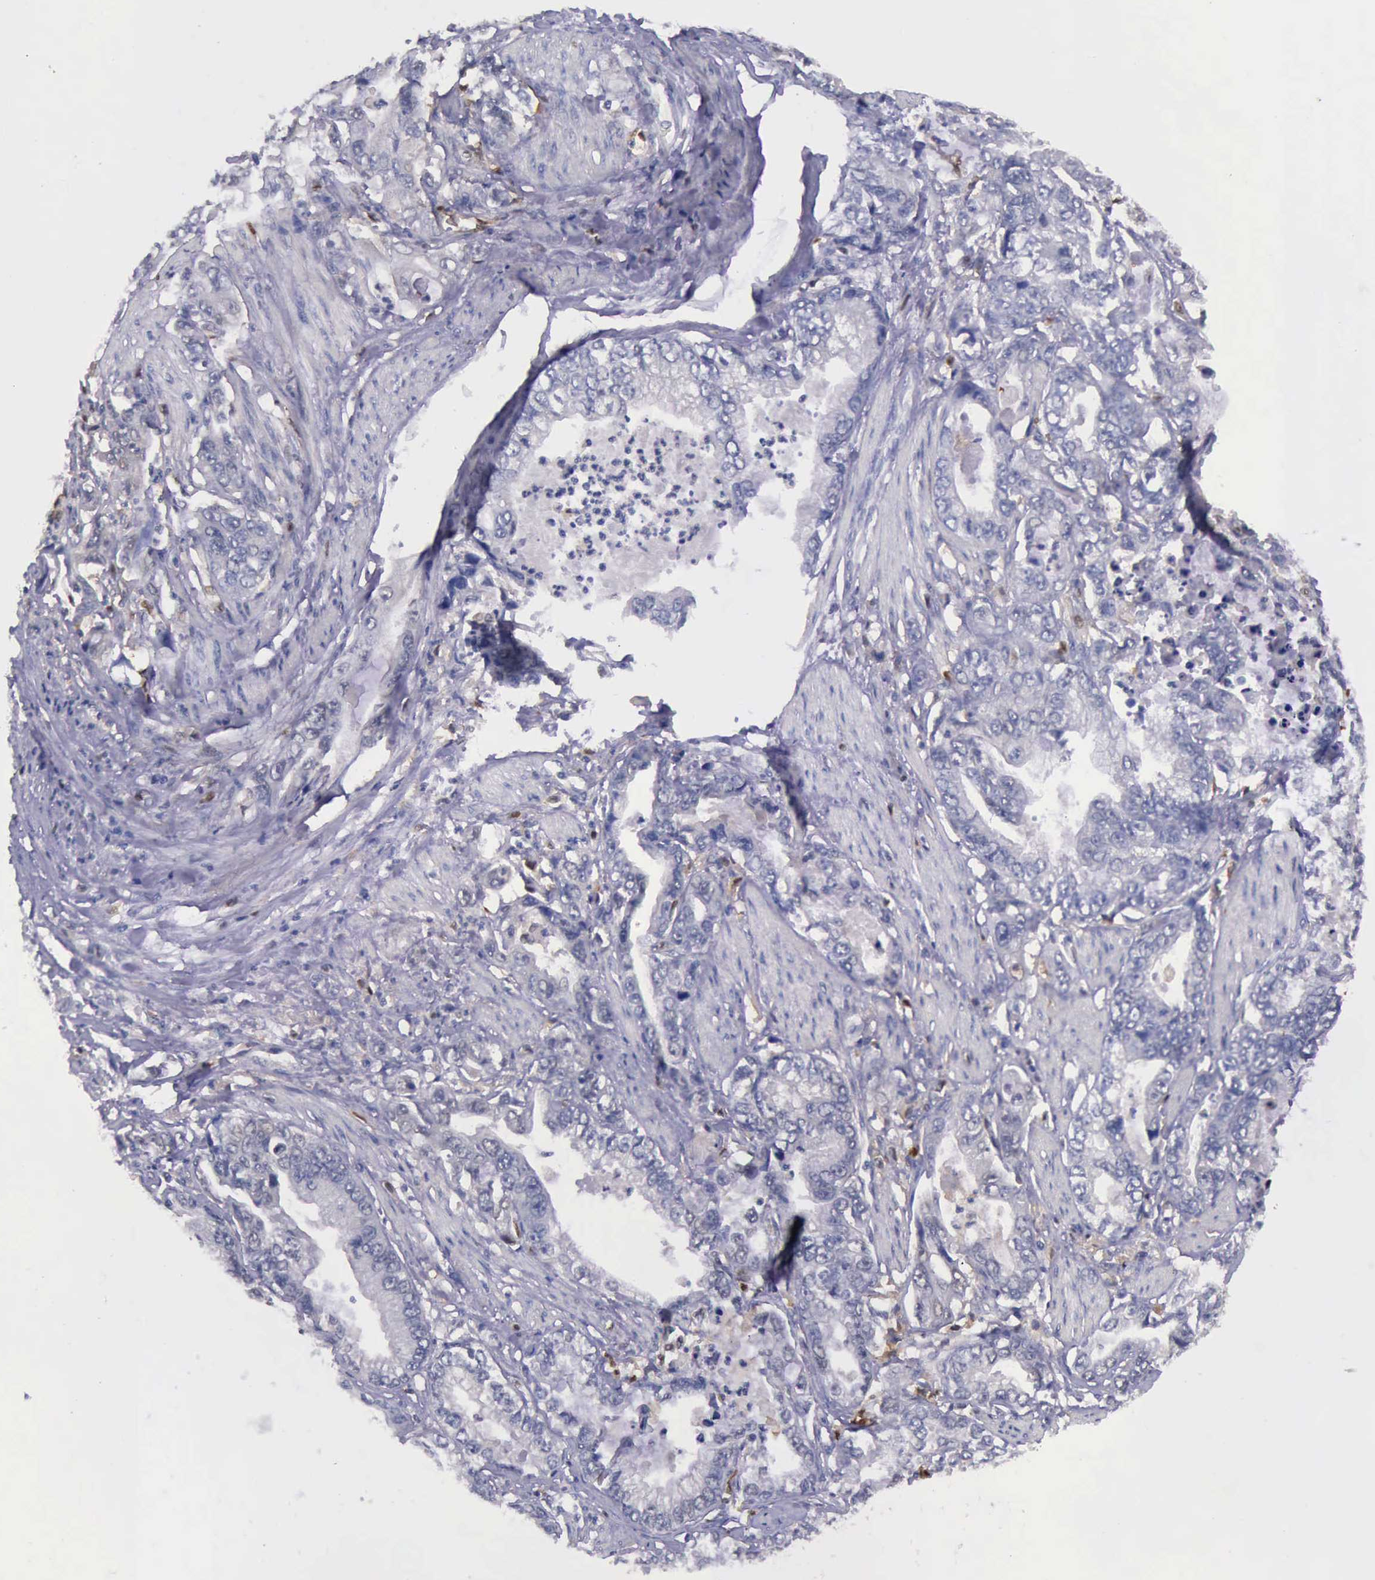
{"staining": {"intensity": "negative", "quantity": "none", "location": "none"}, "tissue": "stomach cancer", "cell_type": "Tumor cells", "image_type": "cancer", "snomed": [{"axis": "morphology", "description": "Adenocarcinoma, NOS"}, {"axis": "topography", "description": "Pancreas"}, {"axis": "topography", "description": "Stomach, upper"}], "caption": "High magnification brightfield microscopy of stomach adenocarcinoma stained with DAB (brown) and counterstained with hematoxylin (blue): tumor cells show no significant positivity.", "gene": "TYMP", "patient": {"sex": "male", "age": 77}}